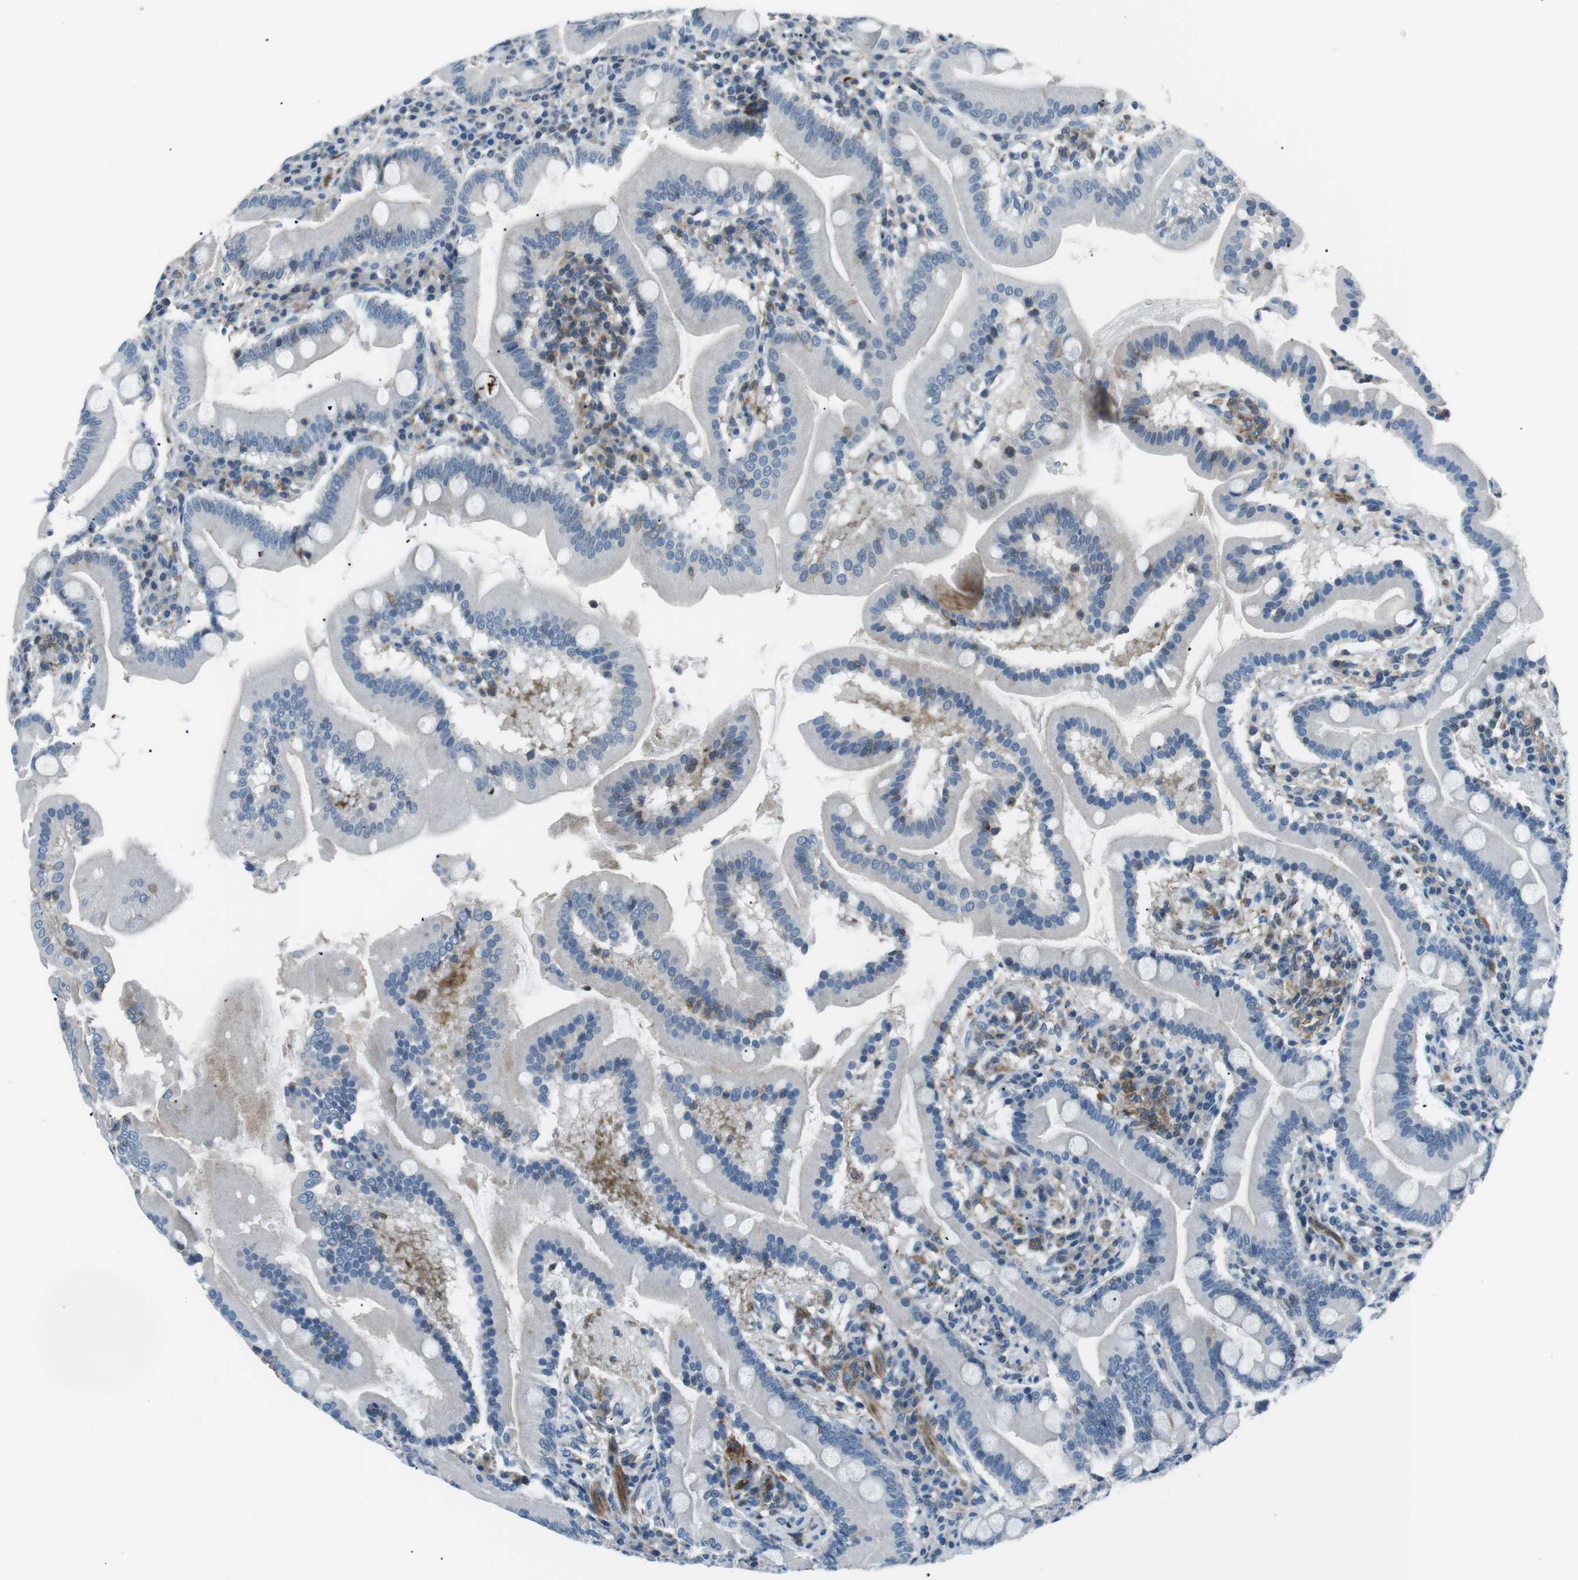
{"staining": {"intensity": "negative", "quantity": "none", "location": "none"}, "tissue": "duodenum", "cell_type": "Glandular cells", "image_type": "normal", "snomed": [{"axis": "morphology", "description": "Normal tissue, NOS"}, {"axis": "topography", "description": "Duodenum"}], "caption": "Human duodenum stained for a protein using immunohistochemistry (IHC) shows no staining in glandular cells.", "gene": "ARVCF", "patient": {"sex": "male", "age": 50}}